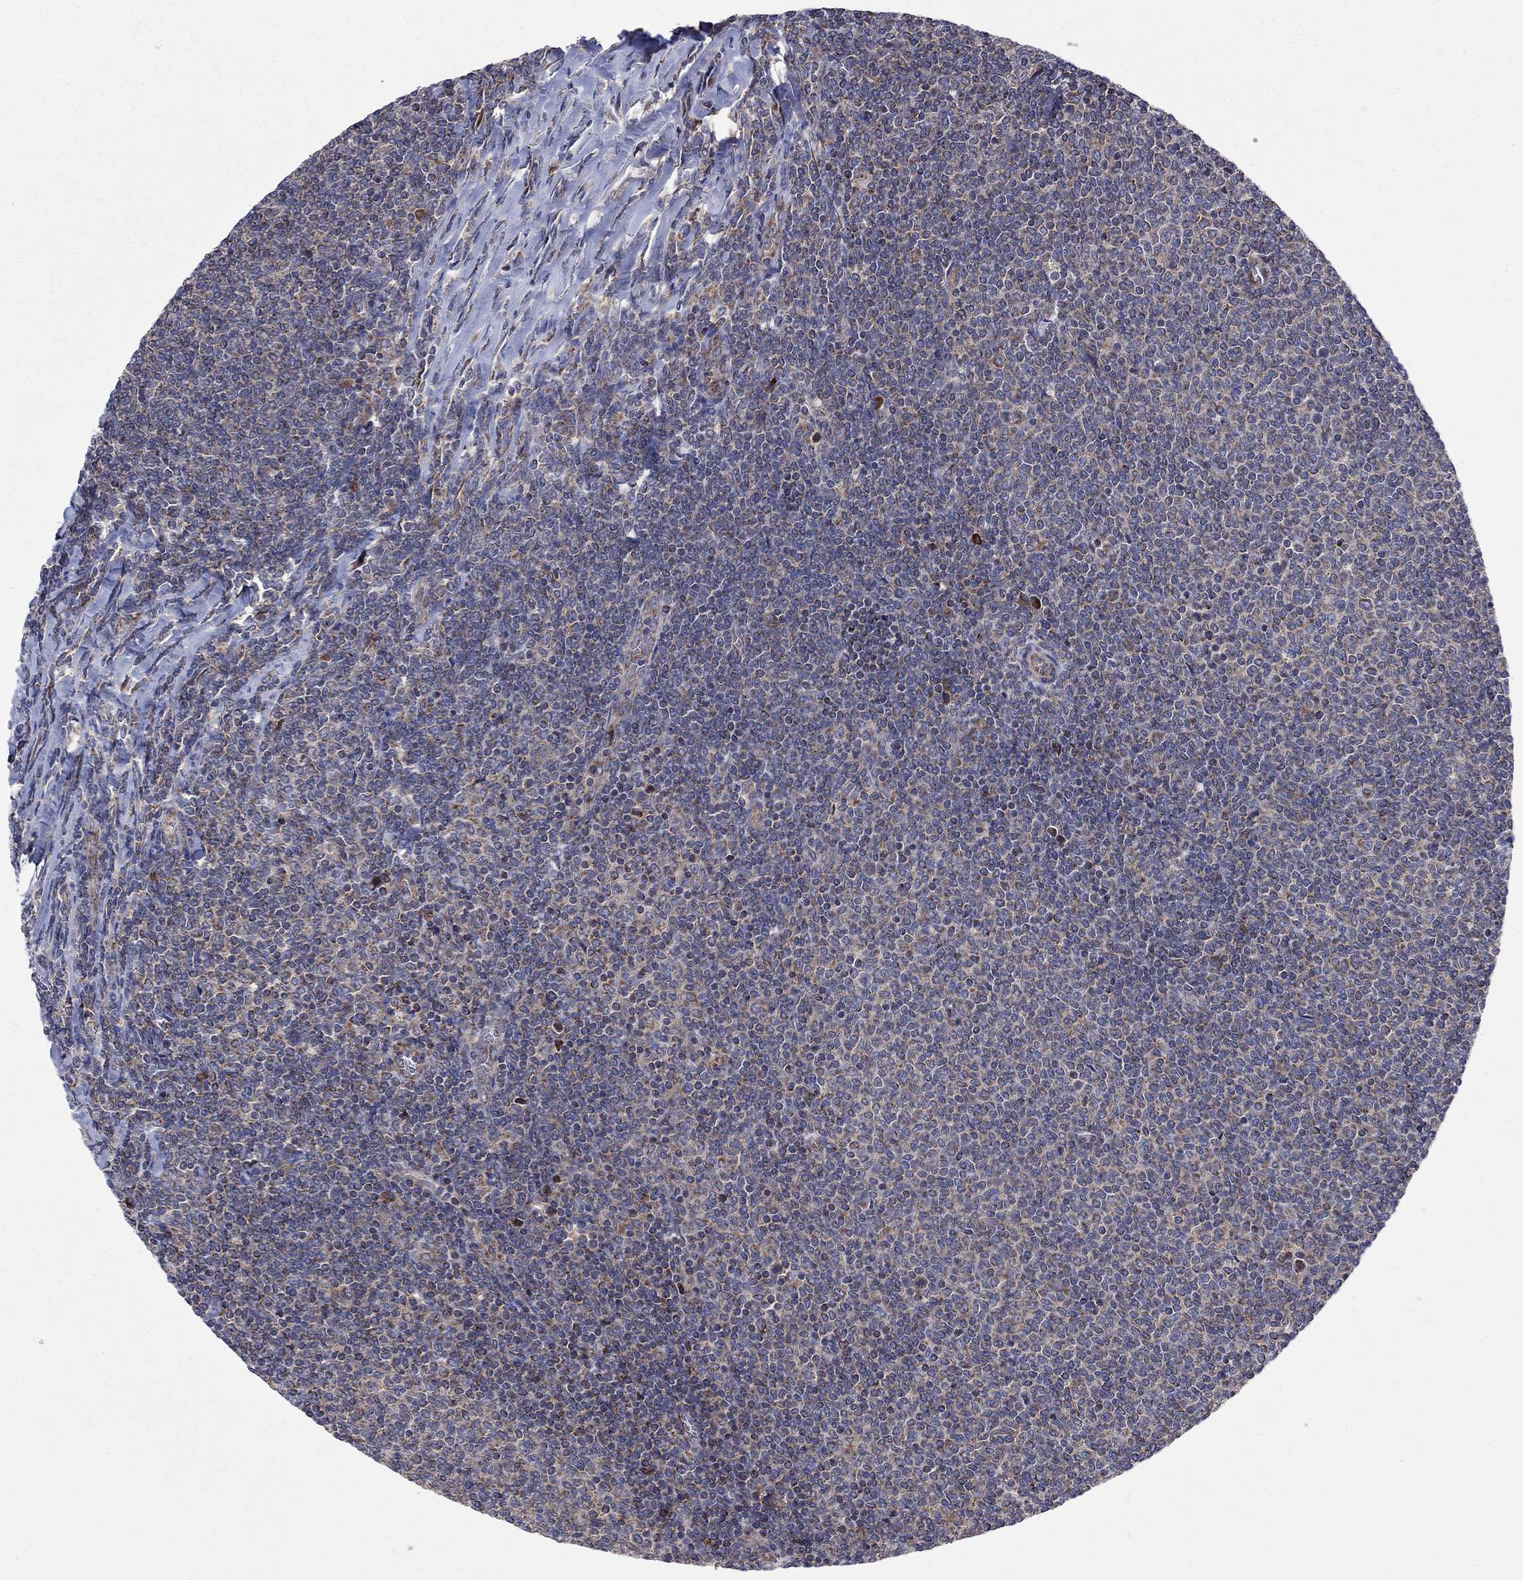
{"staining": {"intensity": "weak", "quantity": ">75%", "location": "cytoplasmic/membranous"}, "tissue": "lymphoma", "cell_type": "Tumor cells", "image_type": "cancer", "snomed": [{"axis": "morphology", "description": "Malignant lymphoma, non-Hodgkin's type, Low grade"}, {"axis": "topography", "description": "Lymph node"}], "caption": "Malignant lymphoma, non-Hodgkin's type (low-grade) tissue reveals weak cytoplasmic/membranous positivity in about >75% of tumor cells", "gene": "RPLP0", "patient": {"sex": "male", "age": 52}}